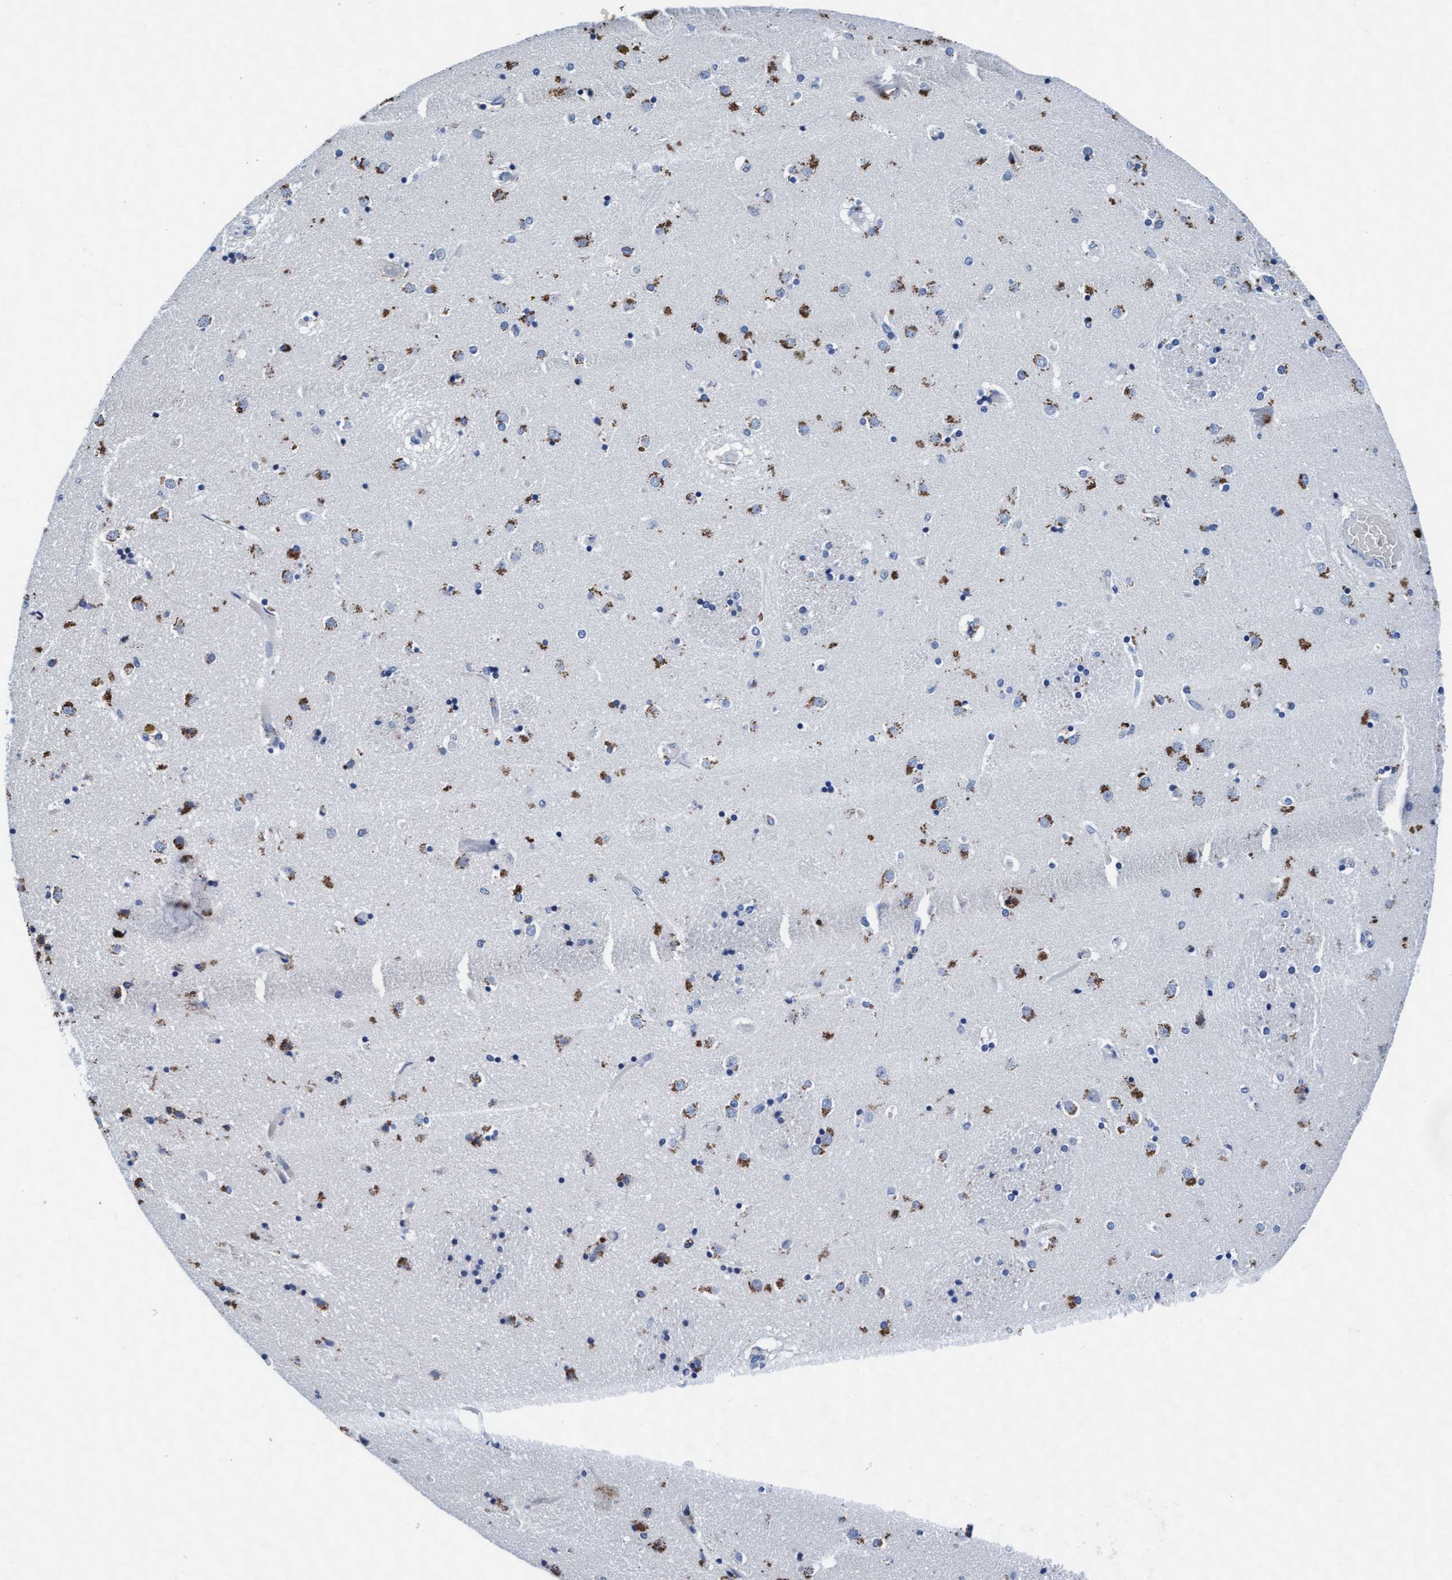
{"staining": {"intensity": "moderate", "quantity": "<25%", "location": "cytoplasmic/membranous"}, "tissue": "caudate", "cell_type": "Glial cells", "image_type": "normal", "snomed": [{"axis": "morphology", "description": "Normal tissue, NOS"}, {"axis": "topography", "description": "Lateral ventricle wall"}], "caption": "Moderate cytoplasmic/membranous staining for a protein is present in about <25% of glial cells of normal caudate using immunohistochemistry (IHC).", "gene": "ARSG", "patient": {"sex": "male", "age": 70}}